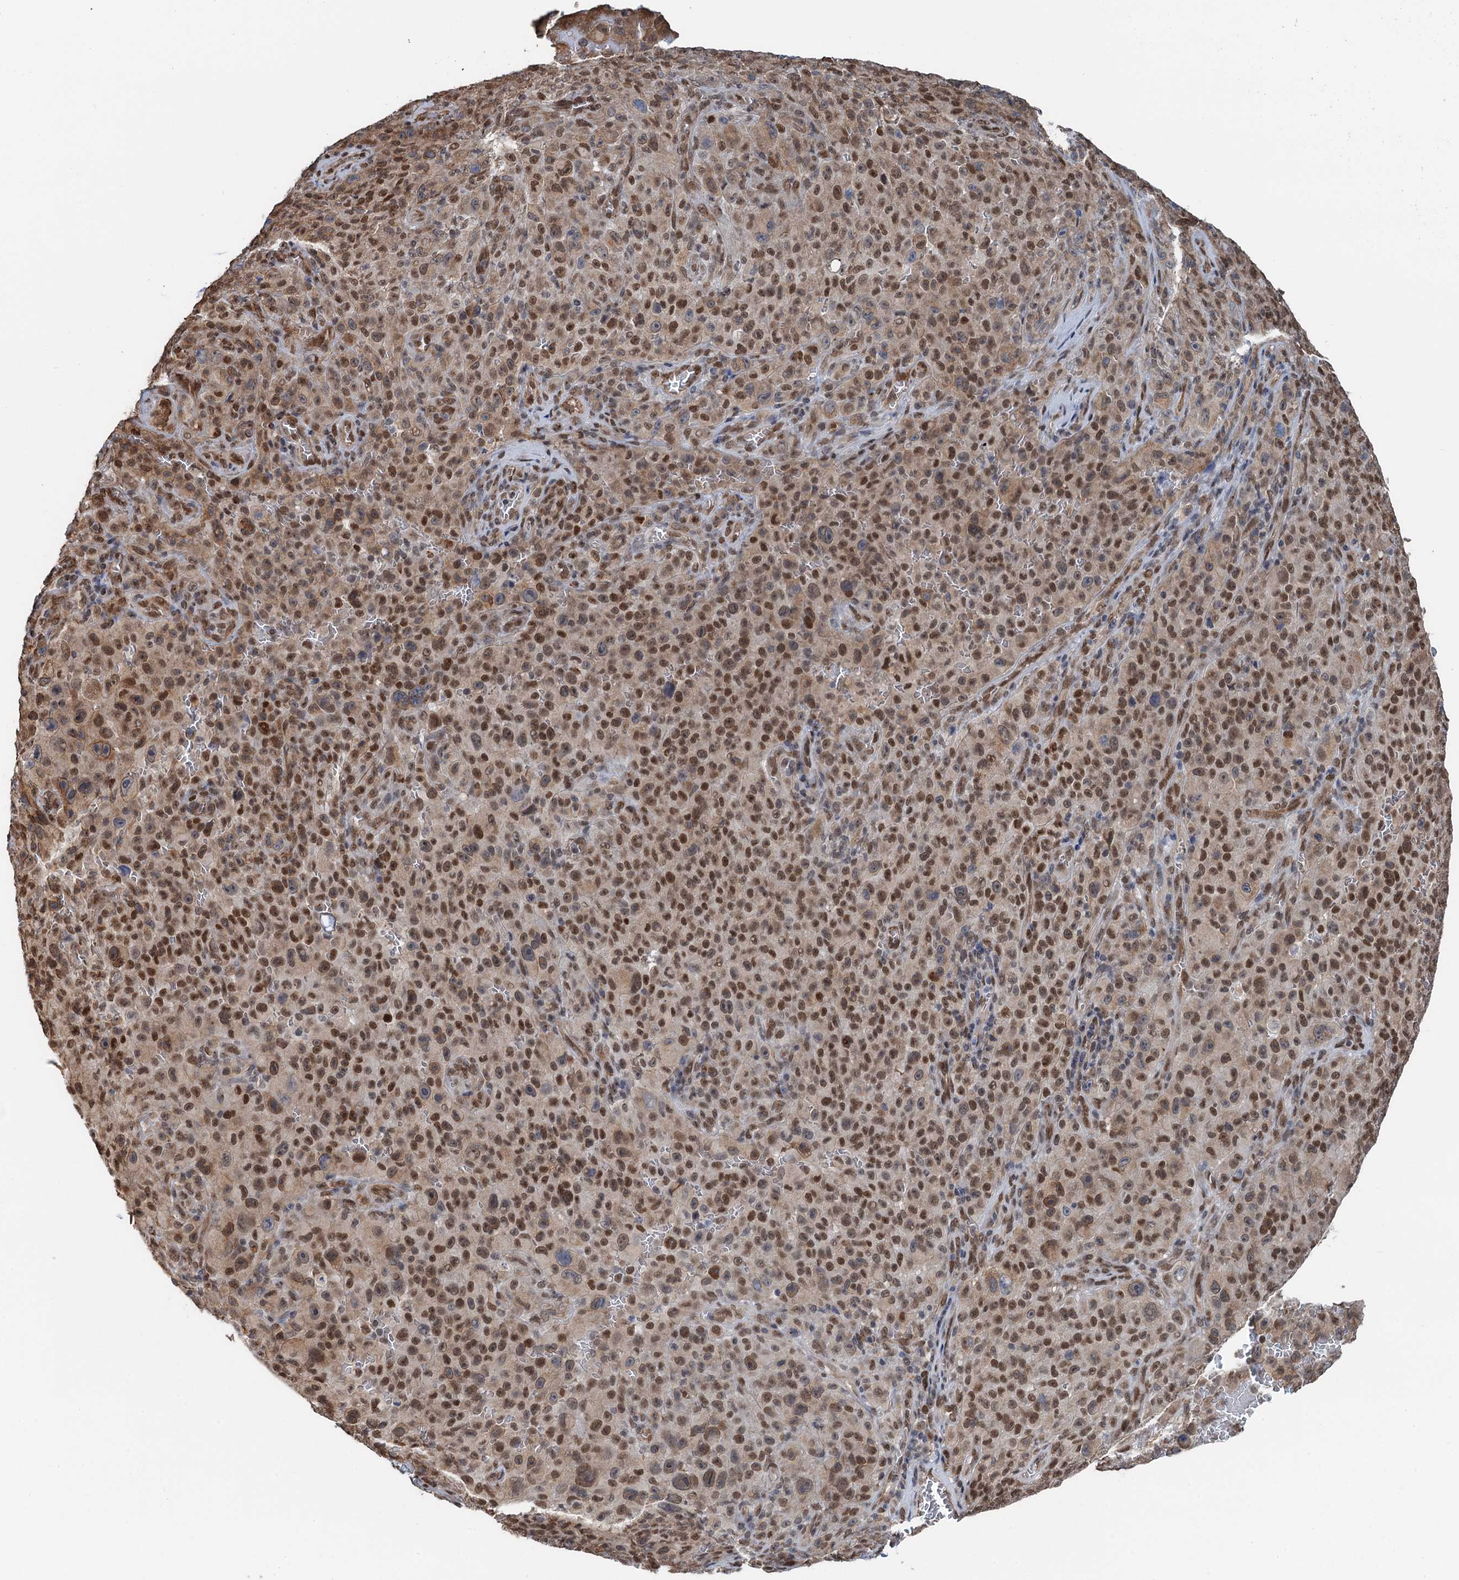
{"staining": {"intensity": "moderate", "quantity": ">75%", "location": "nuclear"}, "tissue": "melanoma", "cell_type": "Tumor cells", "image_type": "cancer", "snomed": [{"axis": "morphology", "description": "Malignant melanoma, NOS"}, {"axis": "topography", "description": "Skin"}], "caption": "The histopathology image demonstrates staining of melanoma, revealing moderate nuclear protein positivity (brown color) within tumor cells.", "gene": "CFDP1", "patient": {"sex": "female", "age": 82}}